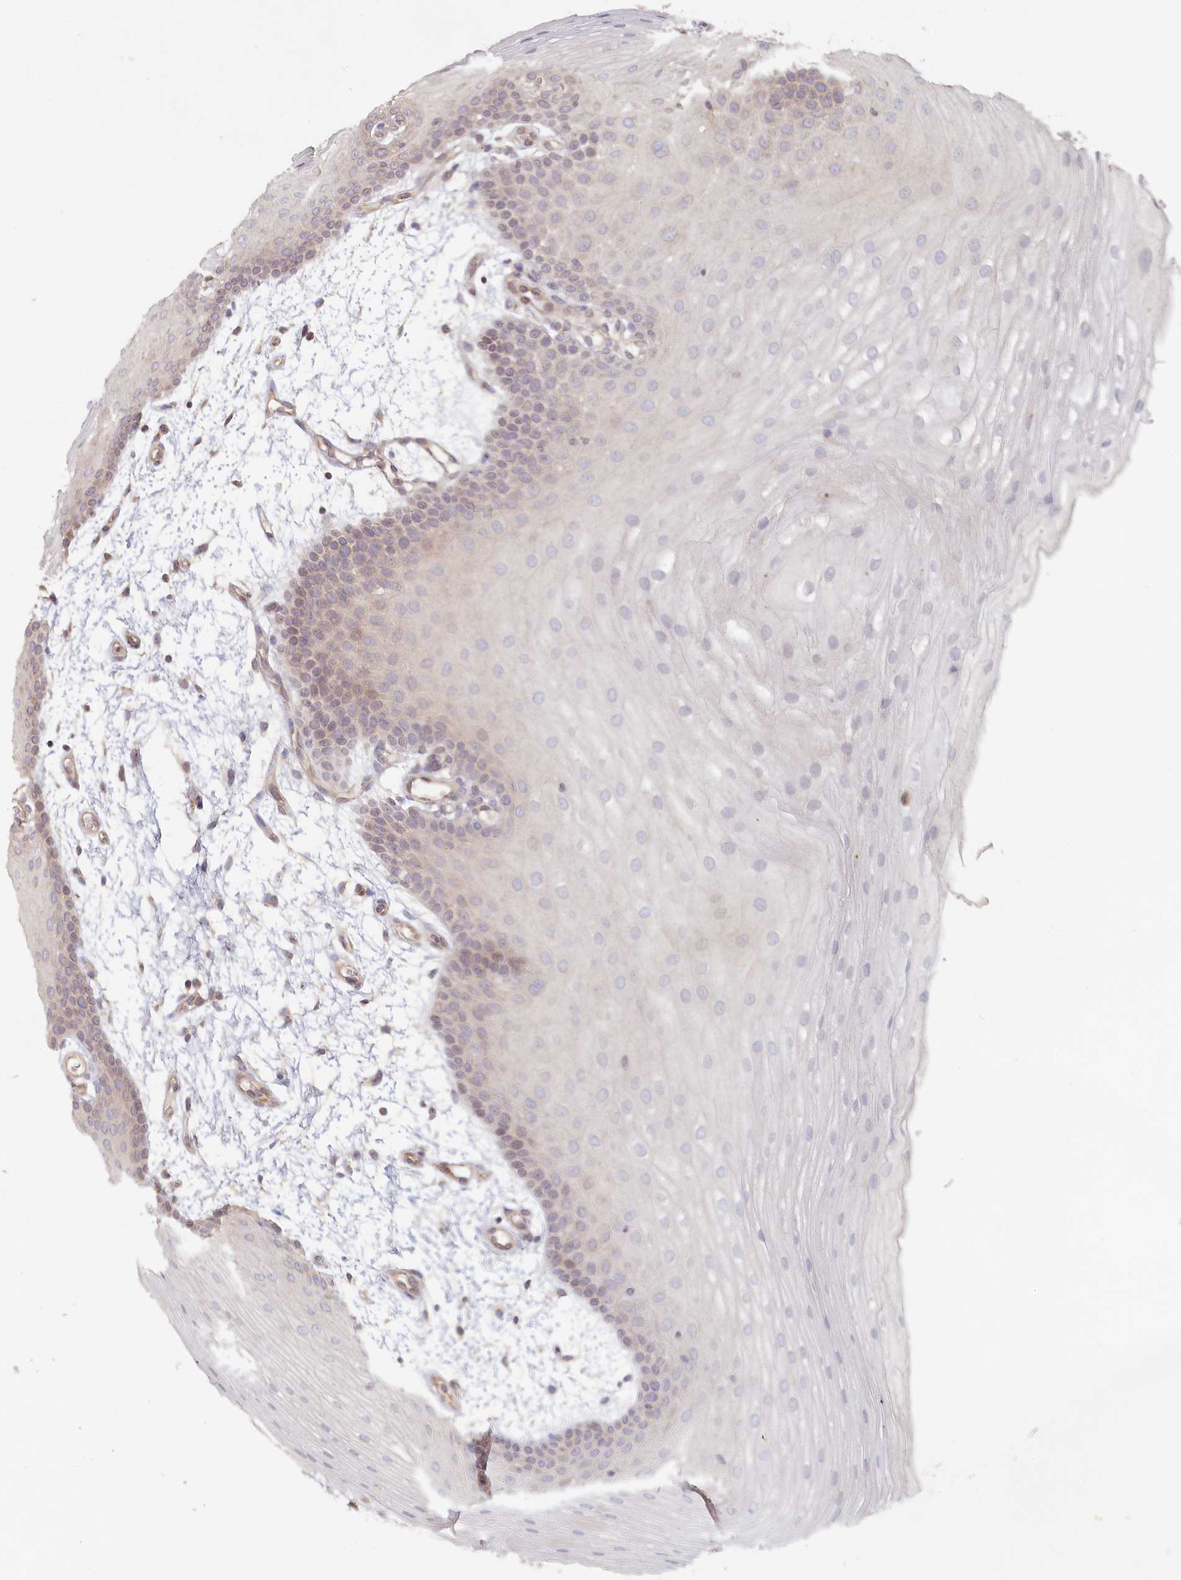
{"staining": {"intensity": "weak", "quantity": "<25%", "location": "cytoplasmic/membranous"}, "tissue": "oral mucosa", "cell_type": "Squamous epithelial cells", "image_type": "normal", "snomed": [{"axis": "morphology", "description": "Normal tissue, NOS"}, {"axis": "topography", "description": "Oral tissue"}], "caption": "A high-resolution photomicrograph shows immunohistochemistry (IHC) staining of normal oral mucosa, which exhibits no significant expression in squamous epithelial cells.", "gene": "TCHP", "patient": {"sex": "male", "age": 68}}